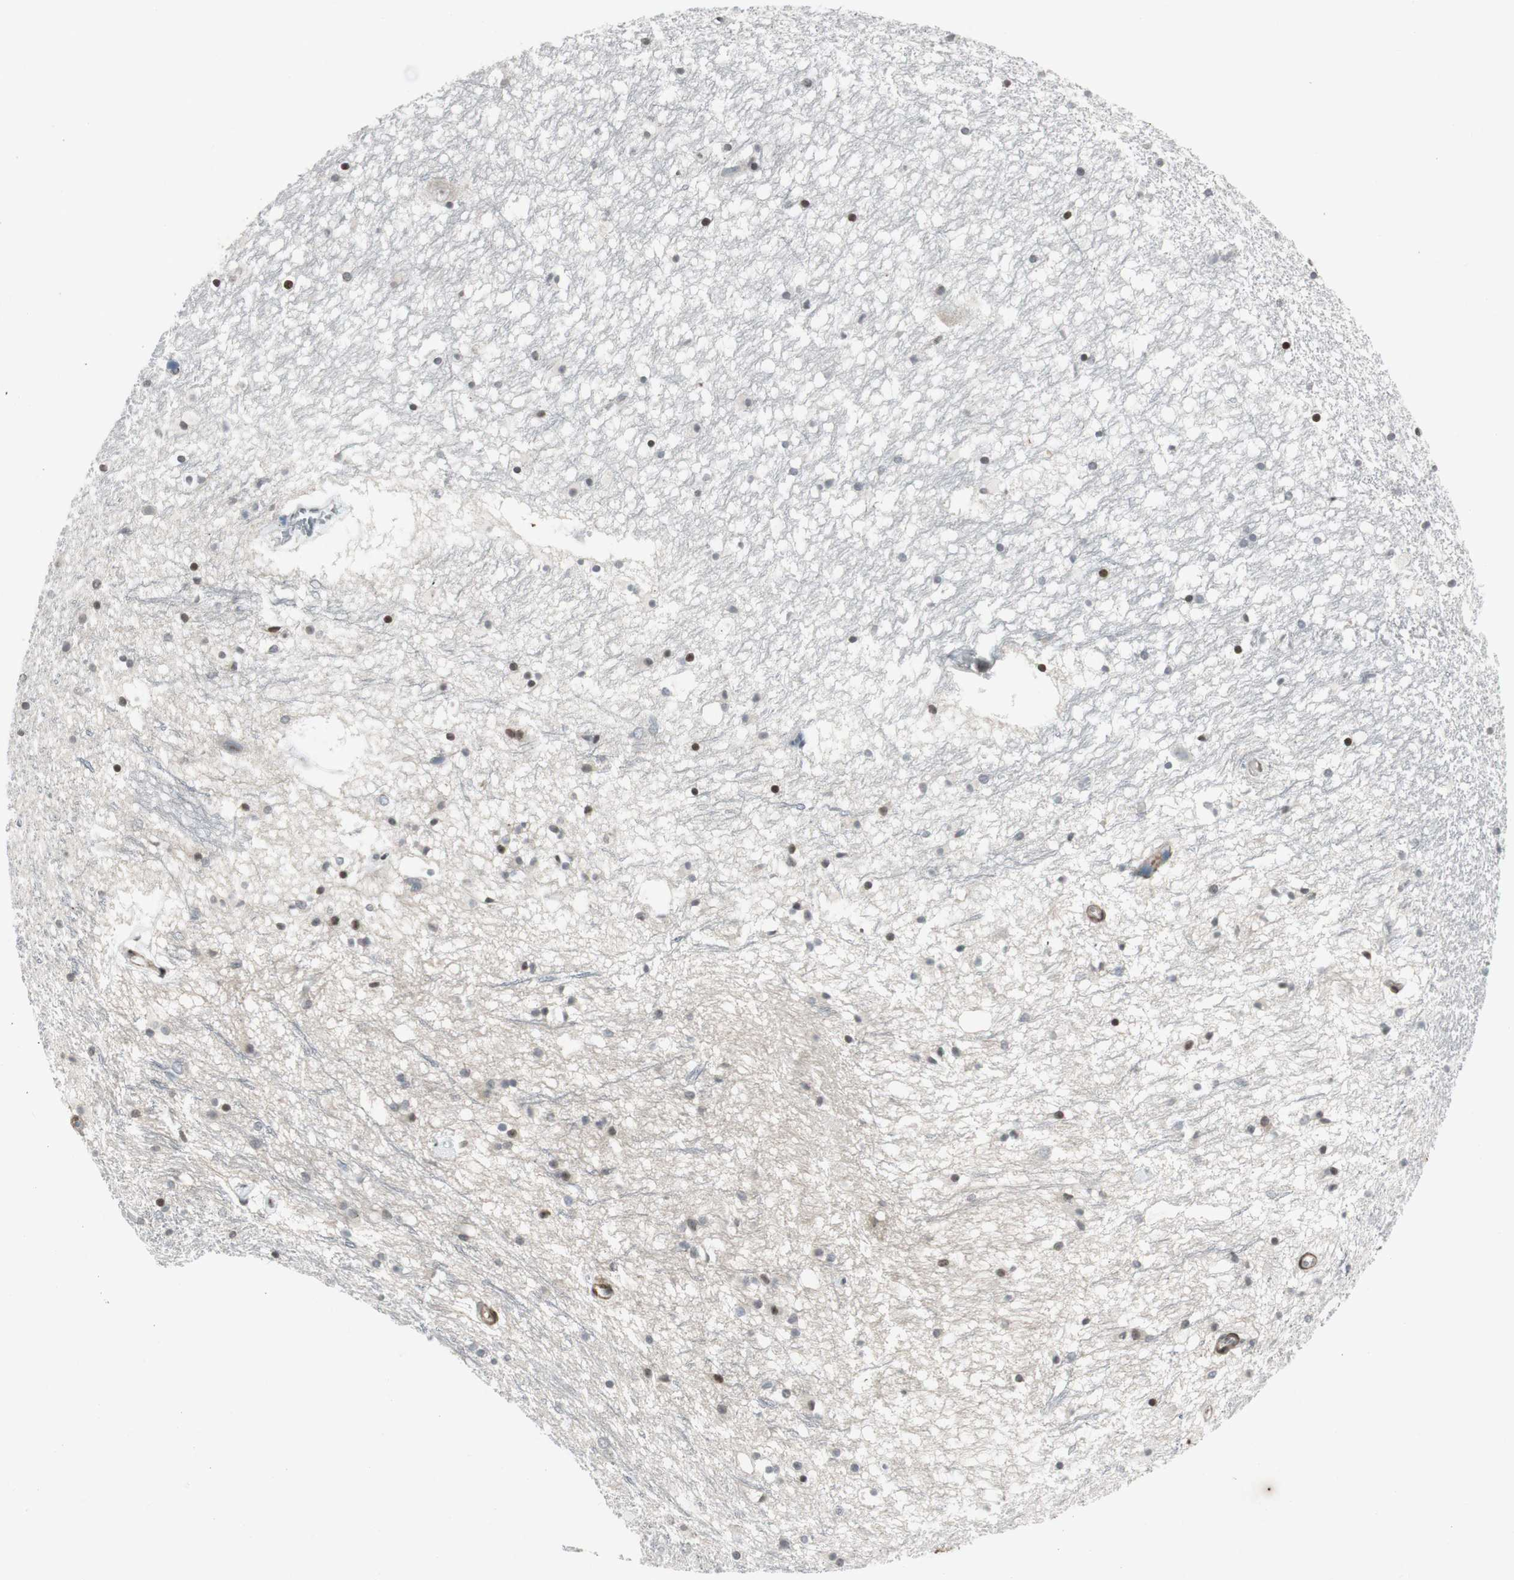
{"staining": {"intensity": "moderate", "quantity": "25%-75%", "location": "nuclear"}, "tissue": "hippocampus", "cell_type": "Glial cells", "image_type": "normal", "snomed": [{"axis": "morphology", "description": "Normal tissue, NOS"}, {"axis": "topography", "description": "Hippocampus"}], "caption": "Immunohistochemistry (IHC) of normal human hippocampus displays medium levels of moderate nuclear staining in about 25%-75% of glial cells.", "gene": "PRKG1", "patient": {"sex": "male", "age": 45}}